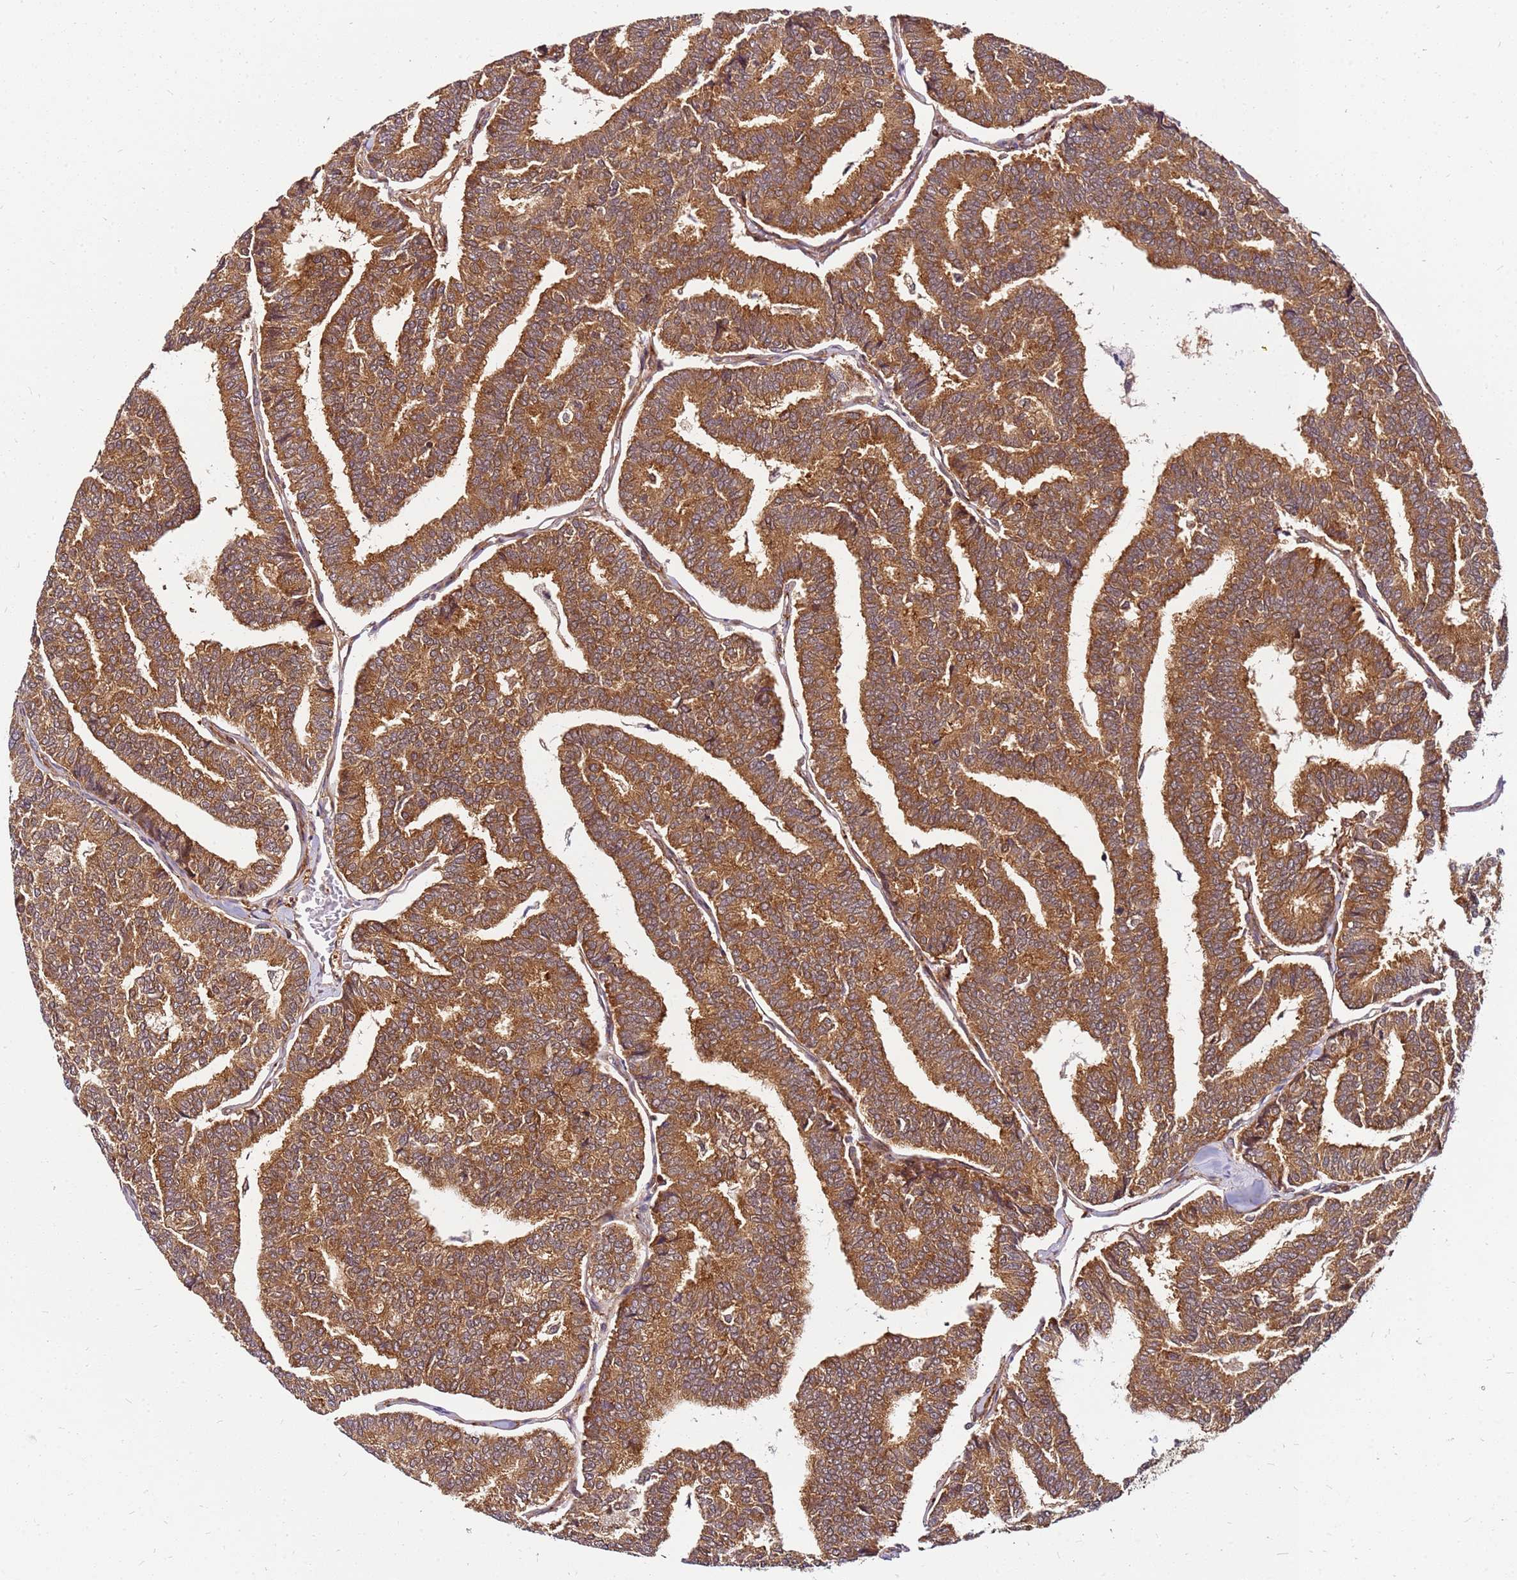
{"staining": {"intensity": "moderate", "quantity": ">75%", "location": "cytoplasmic/membranous"}, "tissue": "thyroid cancer", "cell_type": "Tumor cells", "image_type": "cancer", "snomed": [{"axis": "morphology", "description": "Papillary adenocarcinoma, NOS"}, {"axis": "topography", "description": "Thyroid gland"}], "caption": "Tumor cells show medium levels of moderate cytoplasmic/membranous positivity in about >75% of cells in thyroid papillary adenocarcinoma. The protein of interest is stained brown, and the nuclei are stained in blue (DAB IHC with brightfield microscopy, high magnification).", "gene": "PIH1D1", "patient": {"sex": "female", "age": 35}}